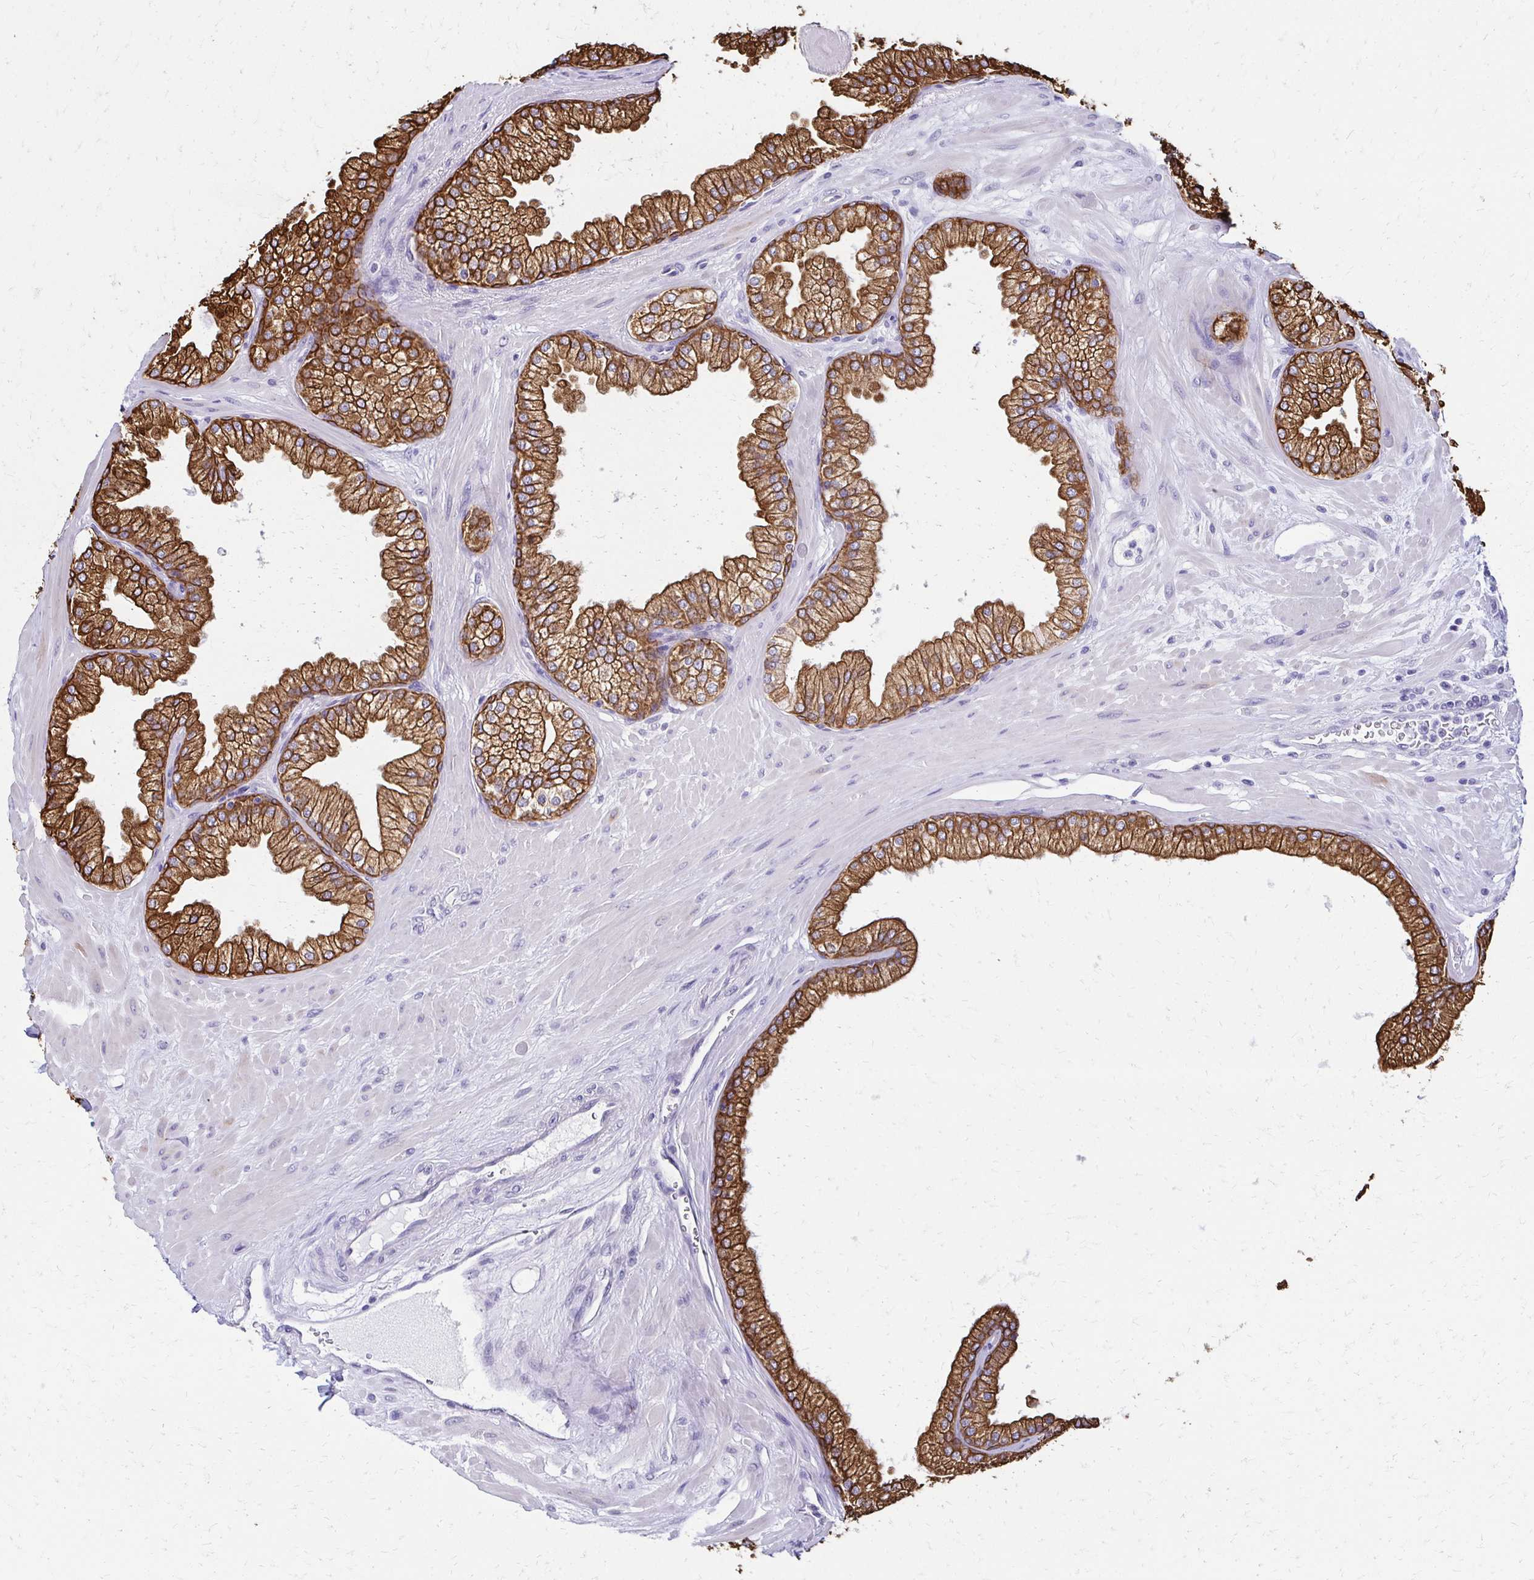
{"staining": {"intensity": "strong", "quantity": ">75%", "location": "cytoplasmic/membranous"}, "tissue": "prostate", "cell_type": "Glandular cells", "image_type": "normal", "snomed": [{"axis": "morphology", "description": "Normal tissue, NOS"}, {"axis": "topography", "description": "Prostate"}, {"axis": "topography", "description": "Peripheral nerve tissue"}], "caption": "Immunohistochemistry (IHC) of benign human prostate reveals high levels of strong cytoplasmic/membranous positivity in about >75% of glandular cells.", "gene": "C1QTNF2", "patient": {"sex": "male", "age": 61}}